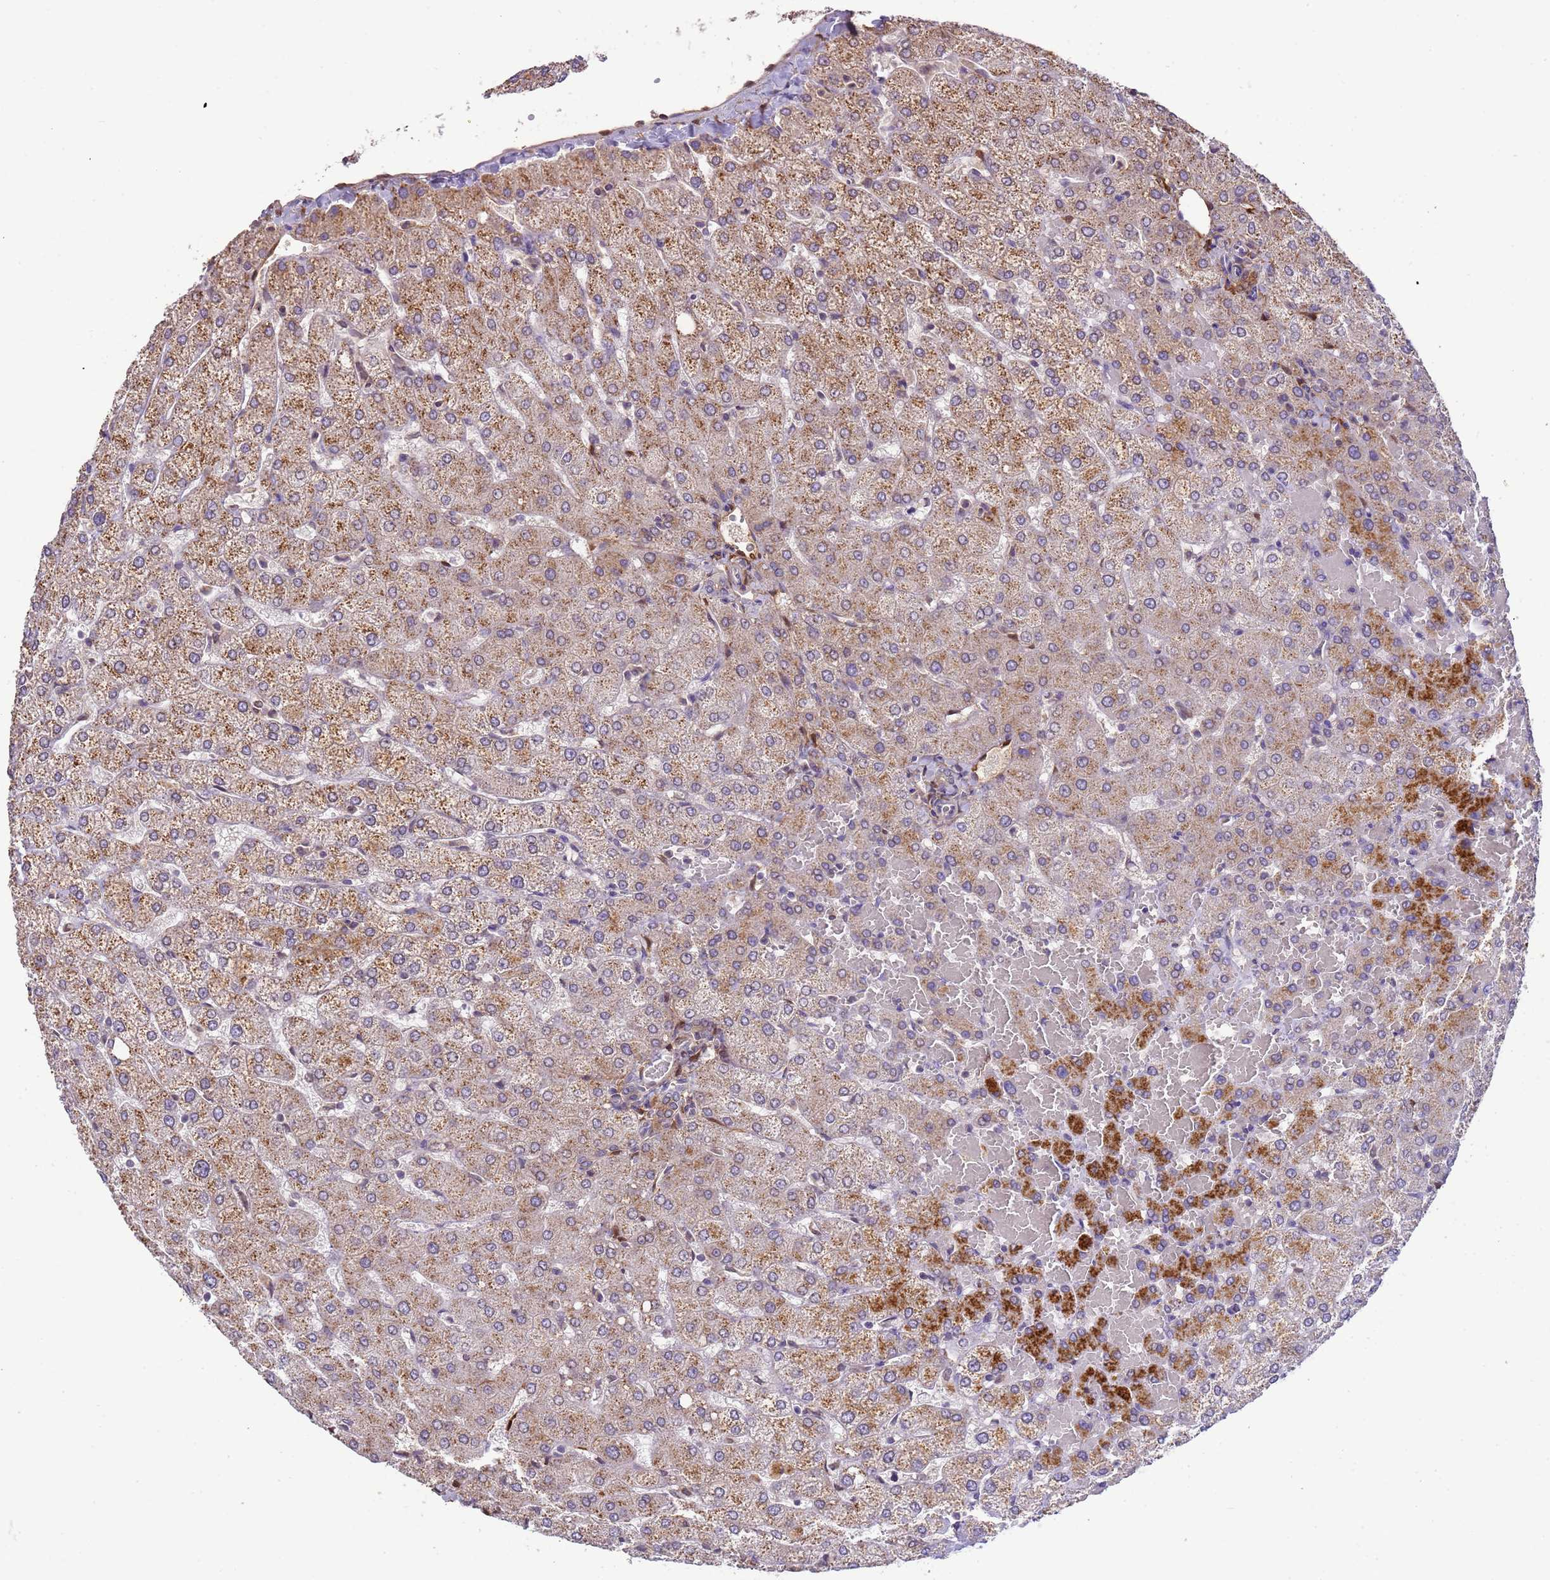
{"staining": {"intensity": "weak", "quantity": "25%-75%", "location": "cytoplasmic/membranous"}, "tissue": "liver", "cell_type": "Cholangiocytes", "image_type": "normal", "snomed": [{"axis": "morphology", "description": "Normal tissue, NOS"}, {"axis": "topography", "description": "Liver"}], "caption": "Immunohistochemical staining of normal human liver demonstrates 25%-75% levels of weak cytoplasmic/membranous protein positivity in about 25%-75% of cholangiocytes.", "gene": "PLCXD3", "patient": {"sex": "female", "age": 54}}